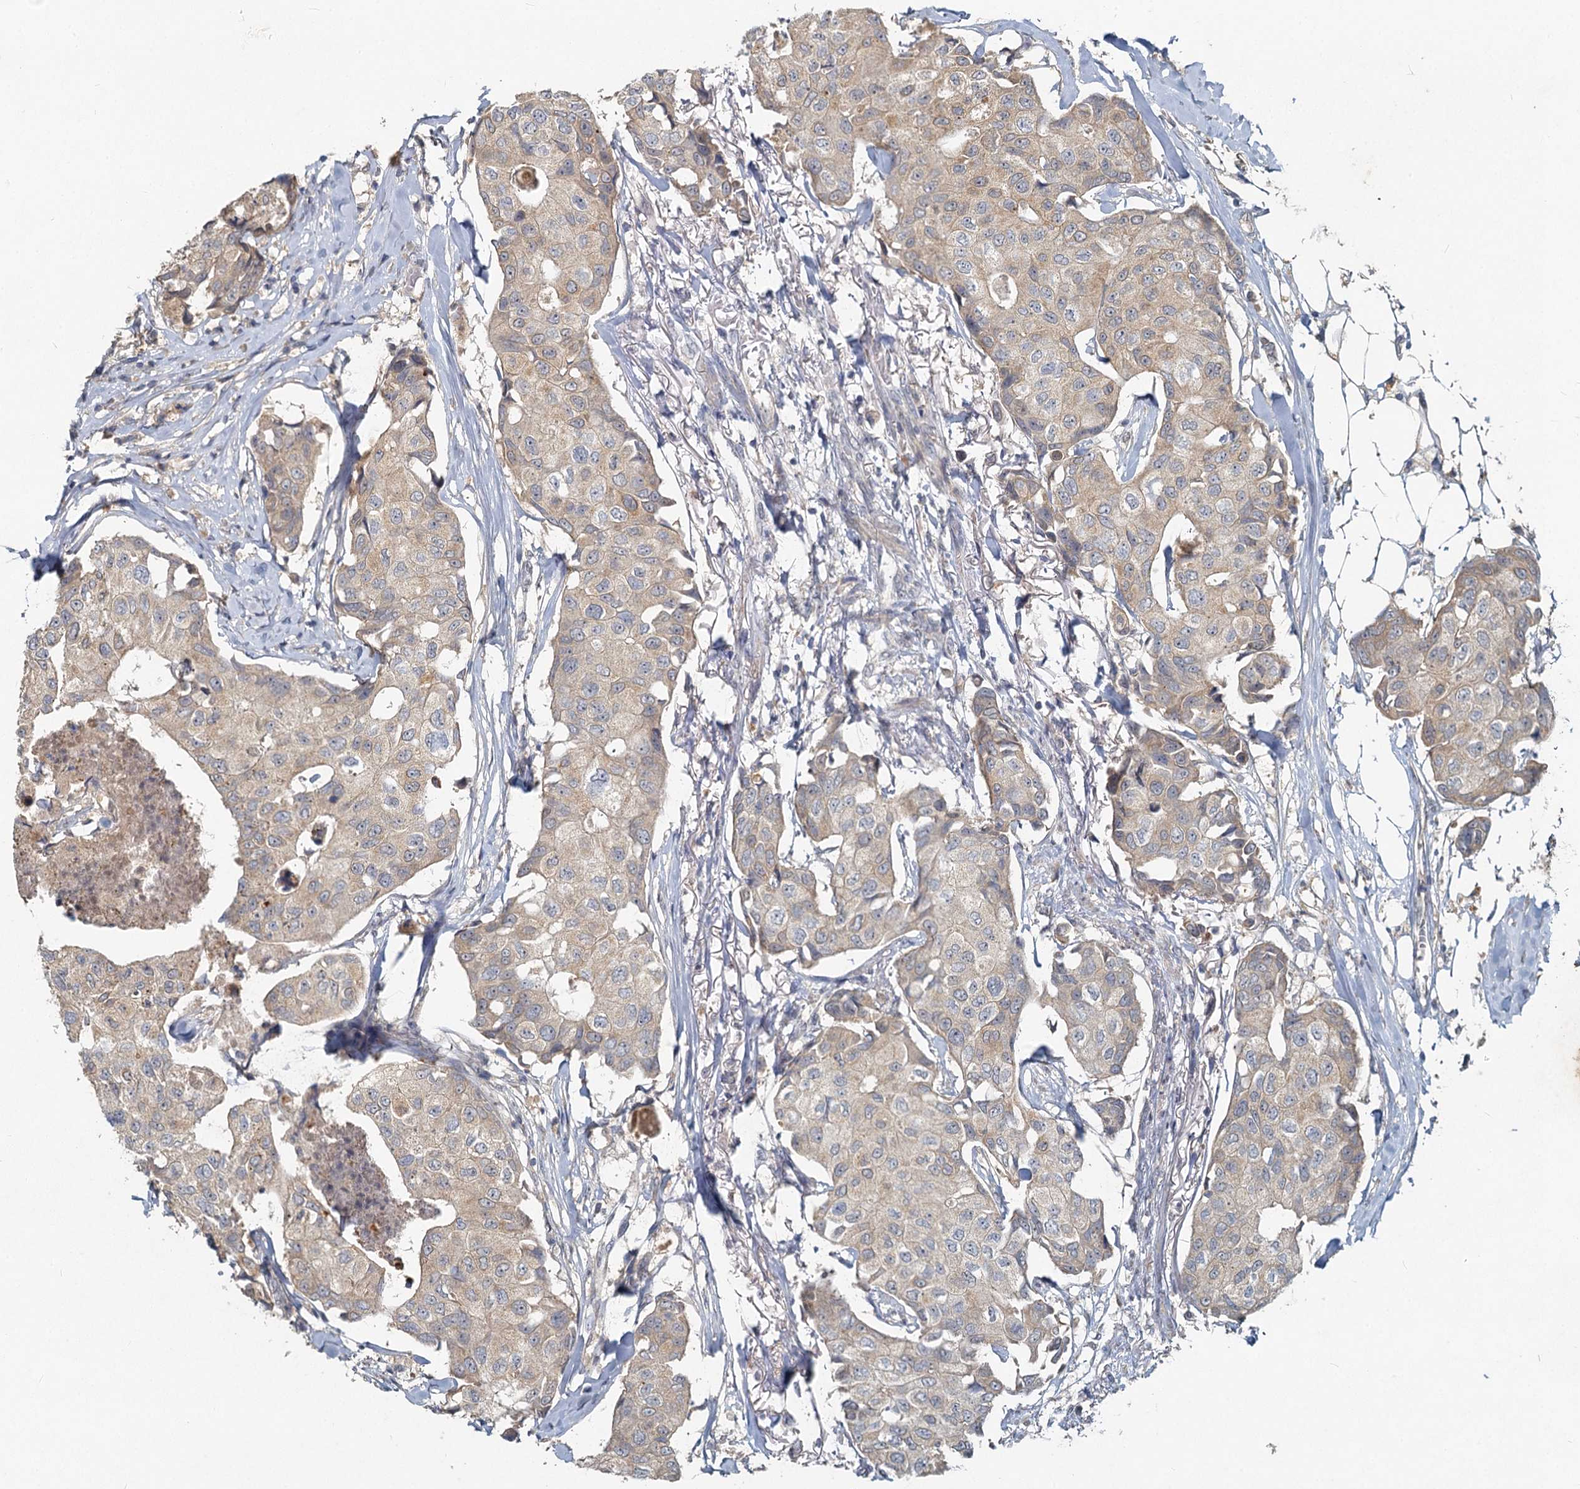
{"staining": {"intensity": "weak", "quantity": "25%-75%", "location": "cytoplasmic/membranous"}, "tissue": "breast cancer", "cell_type": "Tumor cells", "image_type": "cancer", "snomed": [{"axis": "morphology", "description": "Duct carcinoma"}, {"axis": "topography", "description": "Breast"}], "caption": "Brown immunohistochemical staining in human breast cancer exhibits weak cytoplasmic/membranous staining in about 25%-75% of tumor cells. The staining is performed using DAB (3,3'-diaminobenzidine) brown chromogen to label protein expression. The nuclei are counter-stained blue using hematoxylin.", "gene": "HERC3", "patient": {"sex": "female", "age": 80}}